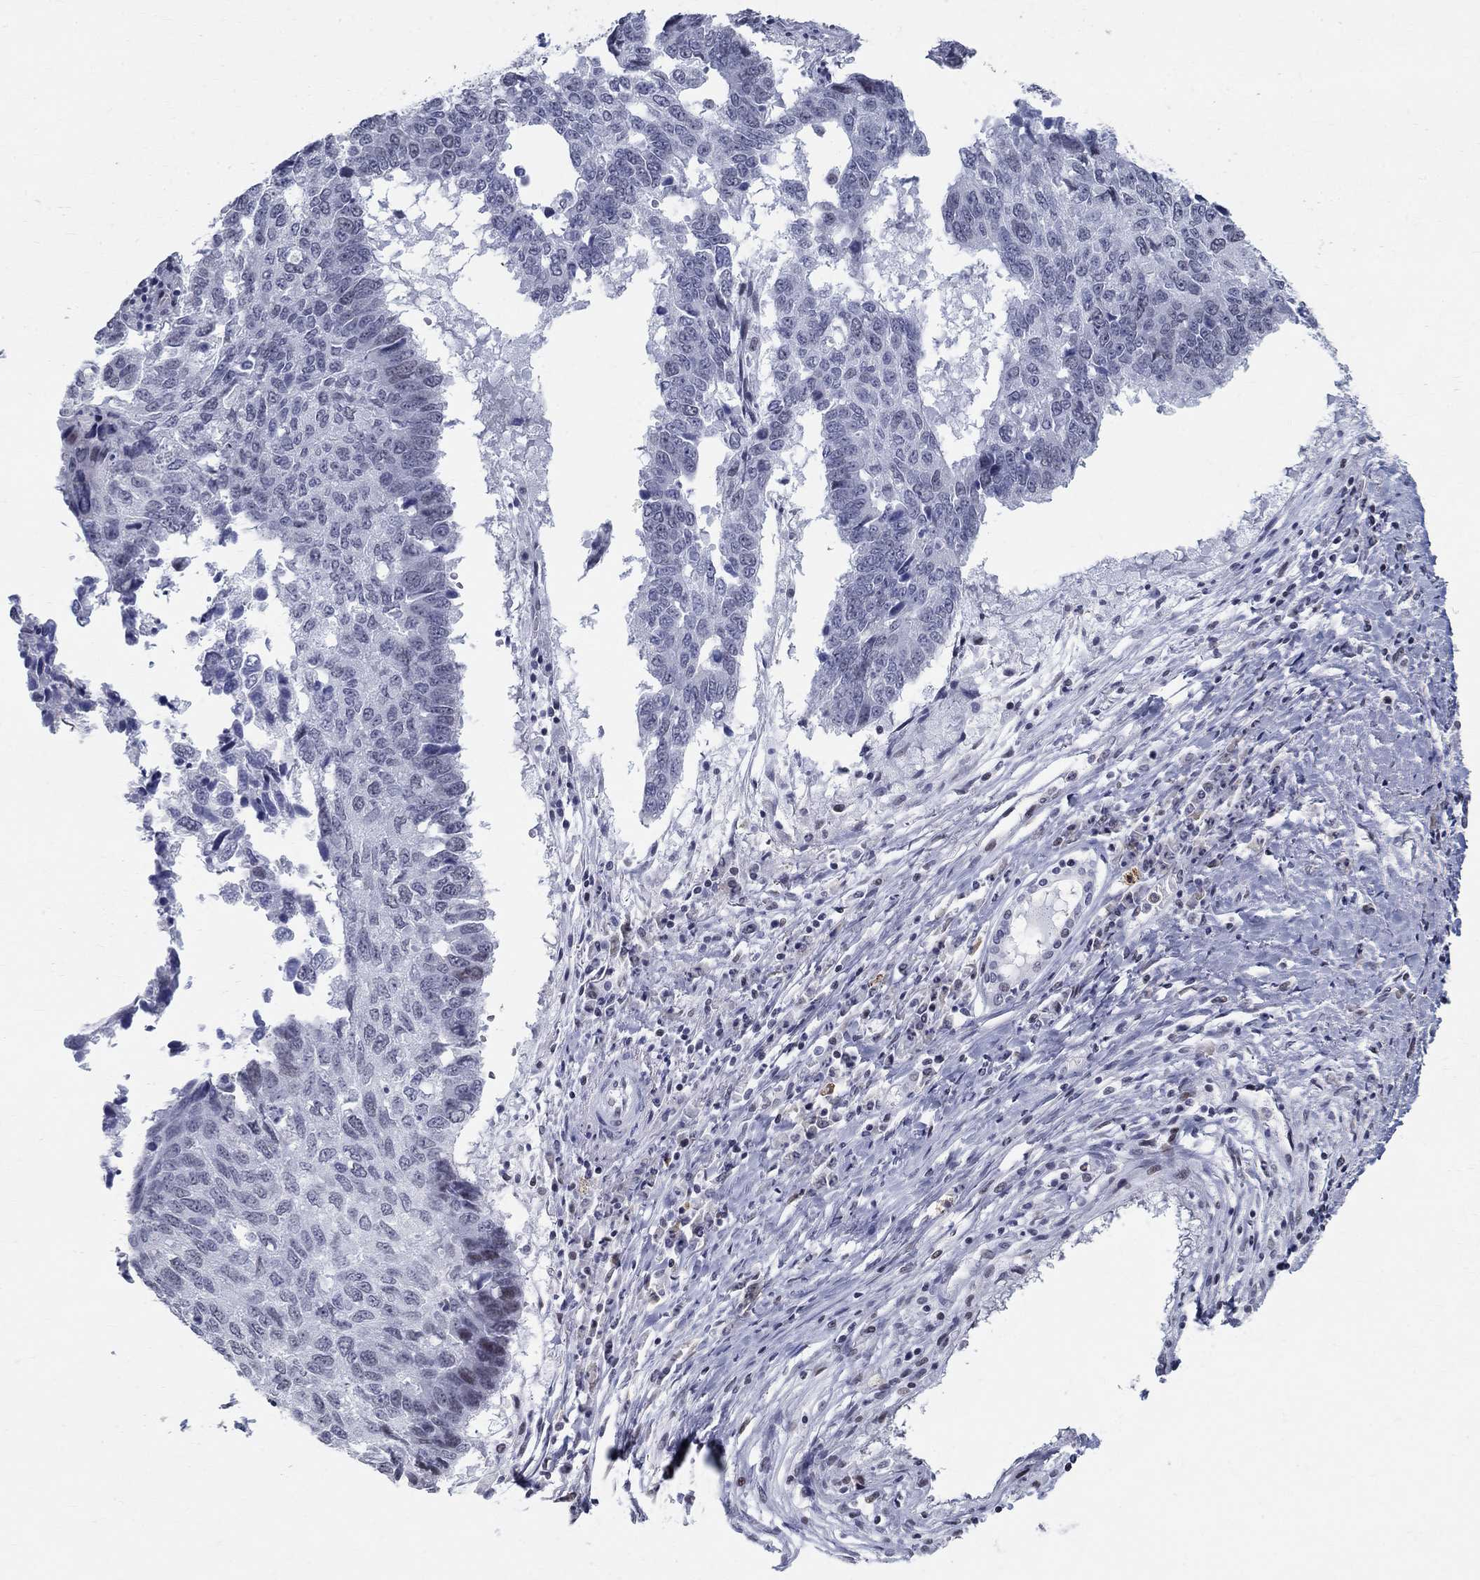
{"staining": {"intensity": "negative", "quantity": "none", "location": "none"}, "tissue": "lung cancer", "cell_type": "Tumor cells", "image_type": "cancer", "snomed": [{"axis": "morphology", "description": "Squamous cell carcinoma, NOS"}, {"axis": "topography", "description": "Lung"}], "caption": "The micrograph displays no staining of tumor cells in squamous cell carcinoma (lung).", "gene": "BHLHE22", "patient": {"sex": "male", "age": 73}}